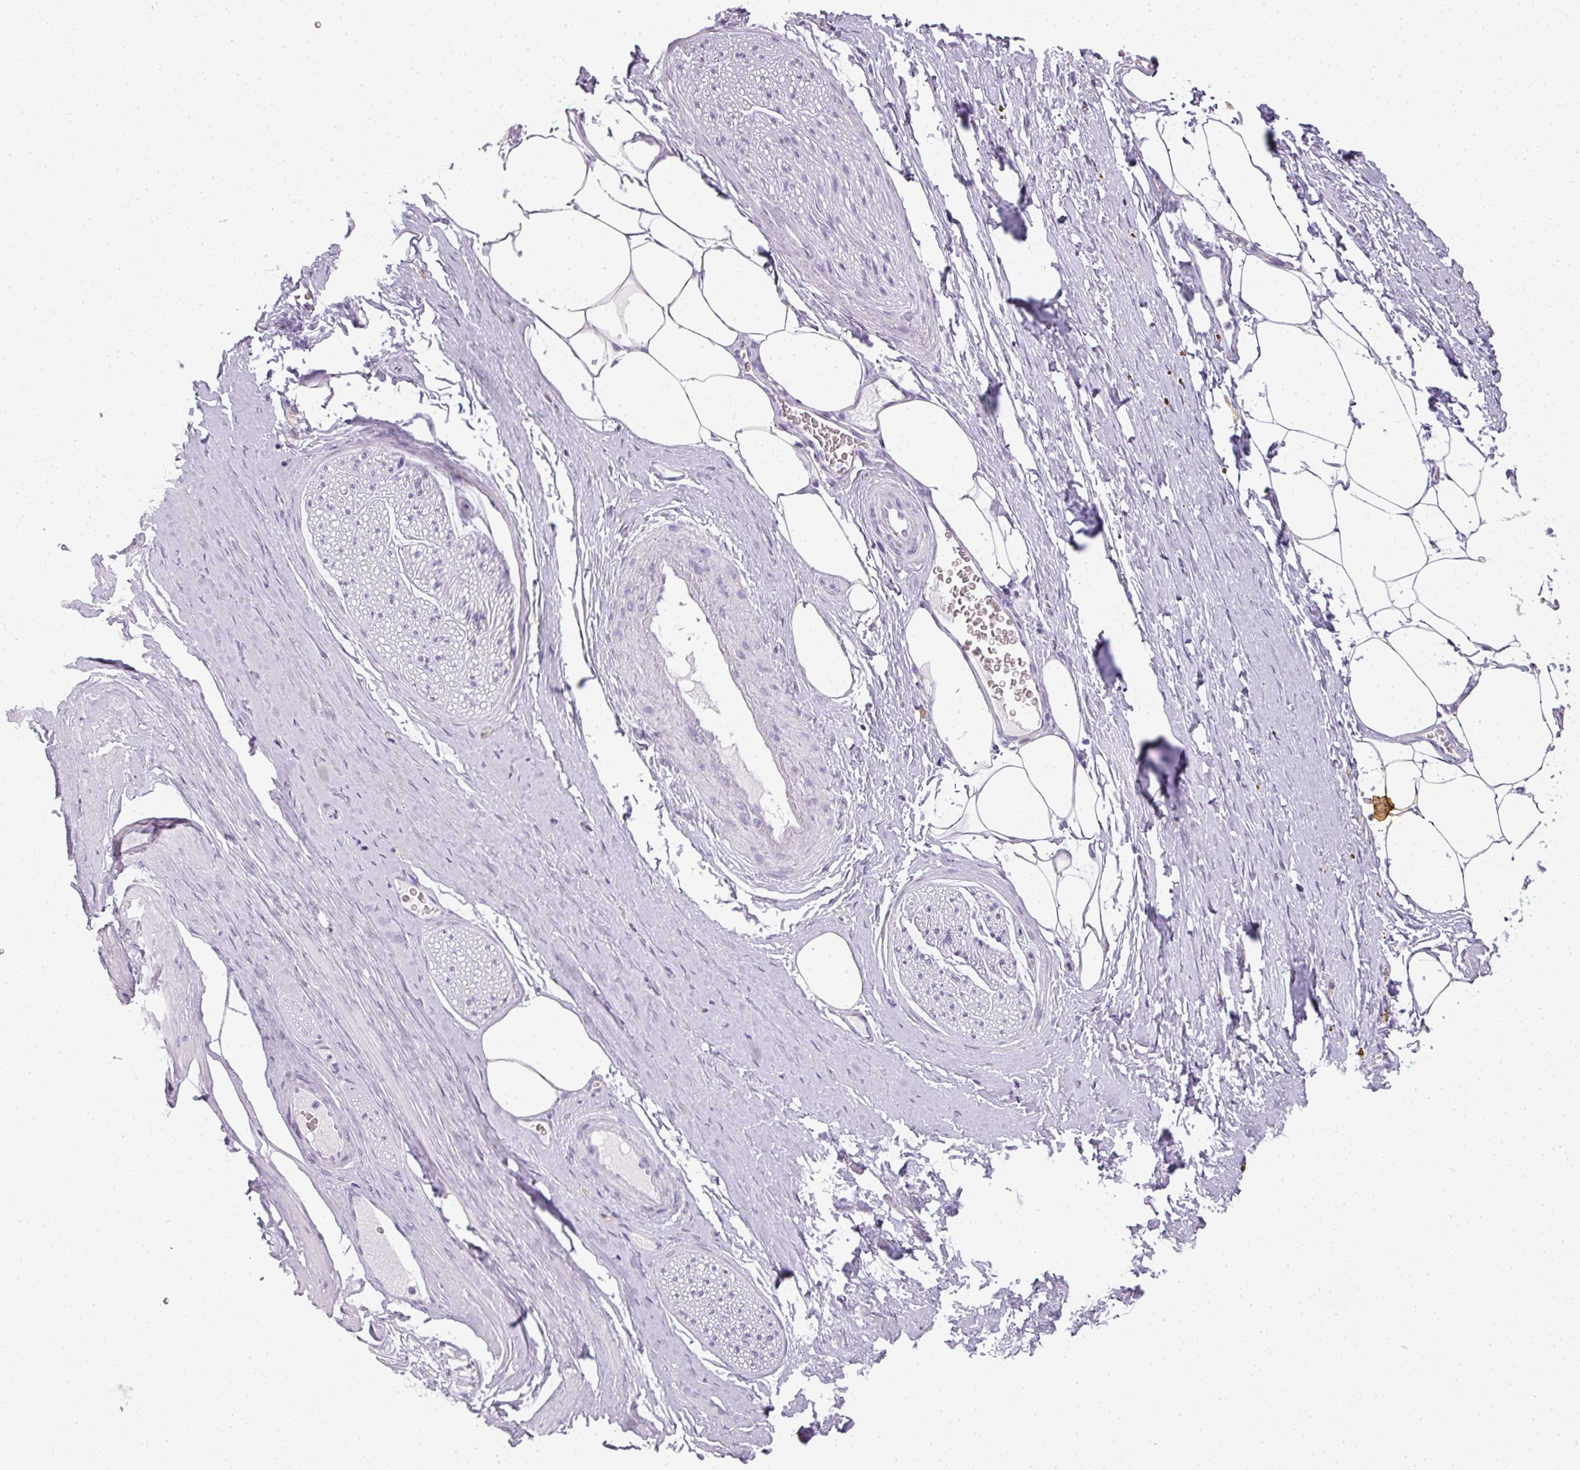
{"staining": {"intensity": "negative", "quantity": "none", "location": "none"}, "tissue": "adipose tissue", "cell_type": "Adipocytes", "image_type": "normal", "snomed": [{"axis": "morphology", "description": "Normal tissue, NOS"}, {"axis": "morphology", "description": "Adenocarcinoma, High grade"}, {"axis": "topography", "description": "Prostate"}, {"axis": "topography", "description": "Peripheral nerve tissue"}], "caption": "The micrograph displays no significant staining in adipocytes of adipose tissue.", "gene": "RBMY1A1", "patient": {"sex": "male", "age": 68}}